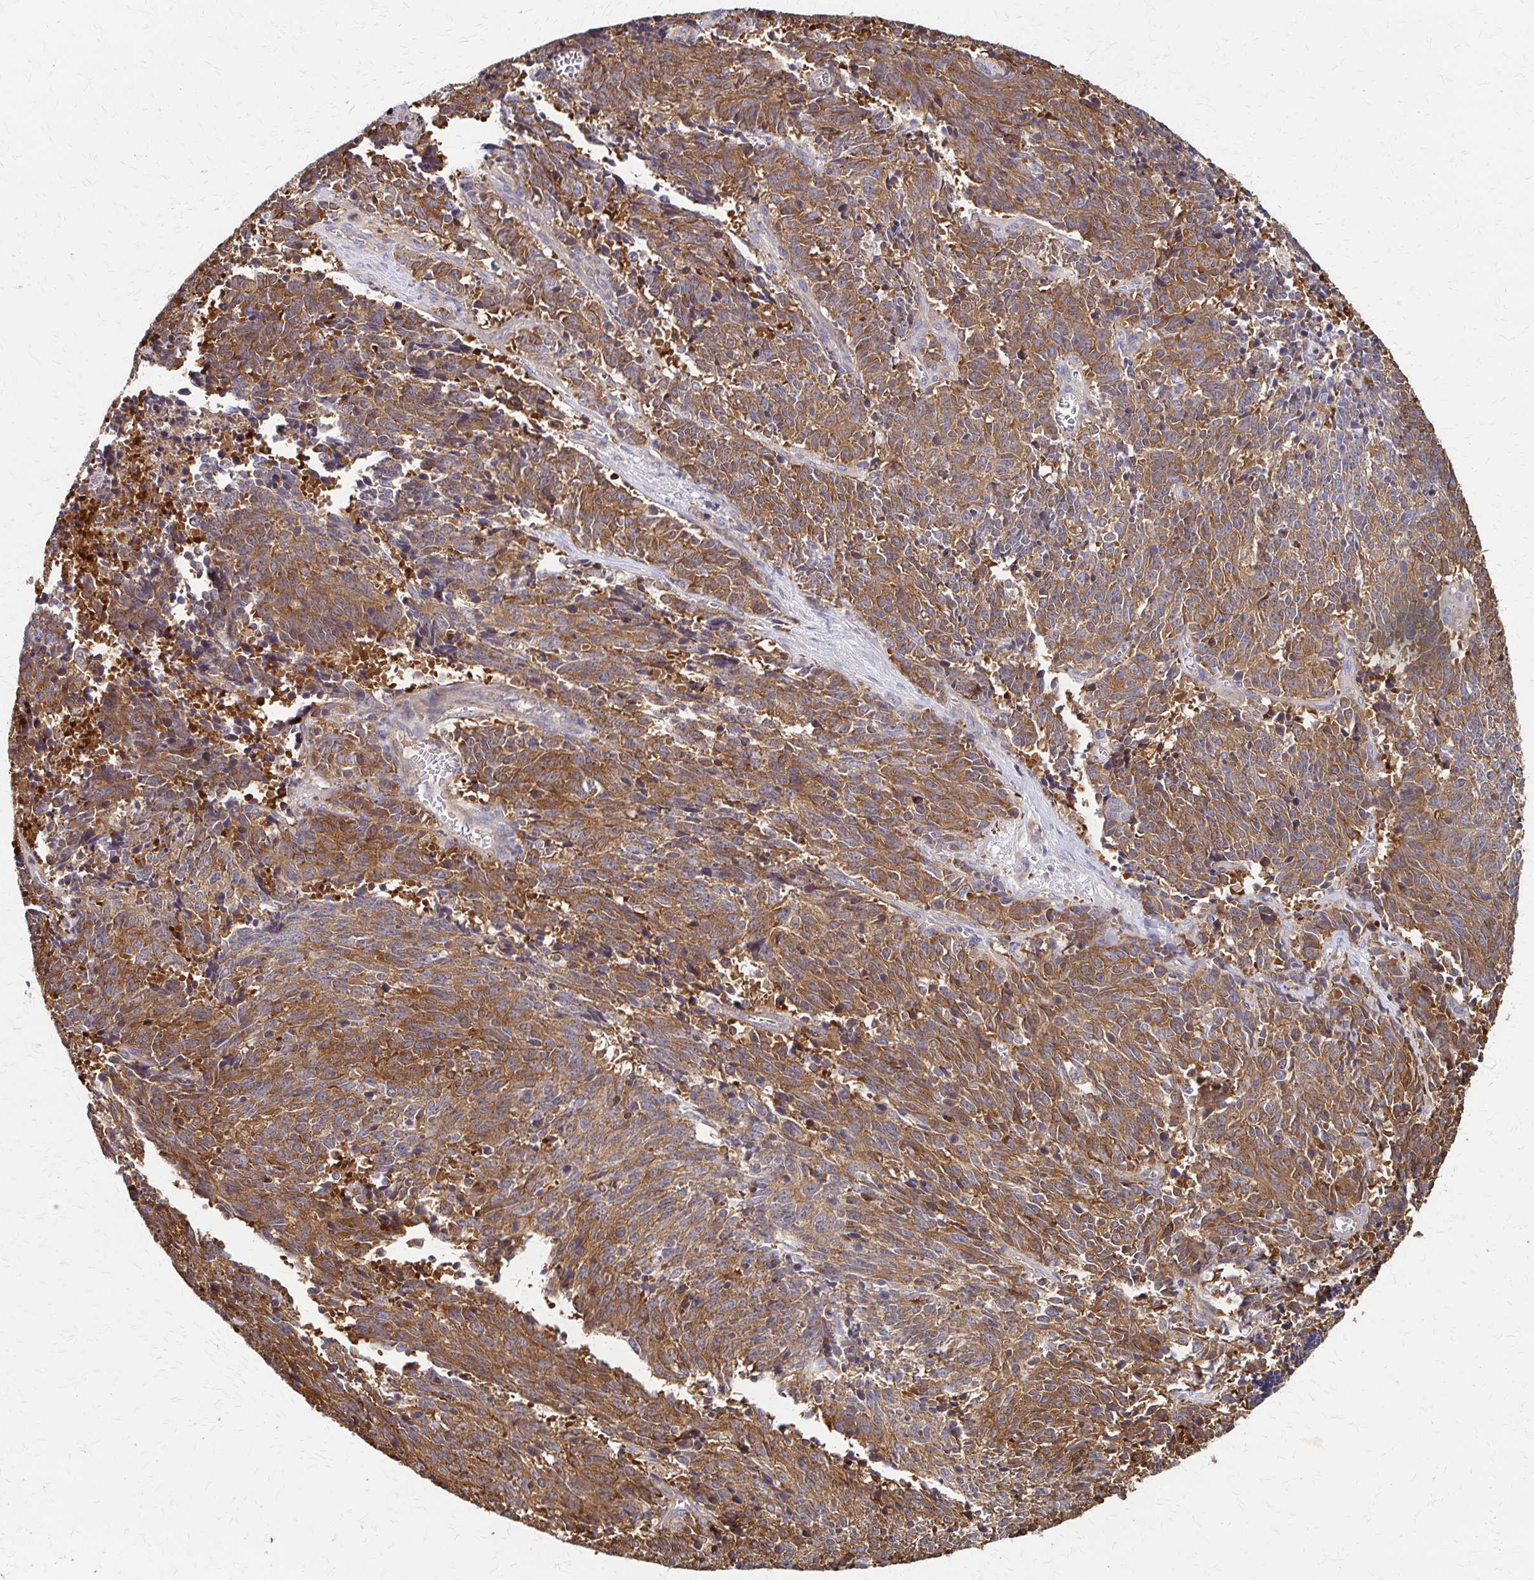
{"staining": {"intensity": "moderate", "quantity": ">75%", "location": "cytoplasmic/membranous"}, "tissue": "cervical cancer", "cell_type": "Tumor cells", "image_type": "cancer", "snomed": [{"axis": "morphology", "description": "Squamous cell carcinoma, NOS"}, {"axis": "topography", "description": "Cervix"}], "caption": "Immunohistochemical staining of cervical squamous cell carcinoma displays moderate cytoplasmic/membranous protein positivity in about >75% of tumor cells.", "gene": "EEF2", "patient": {"sex": "female", "age": 29}}